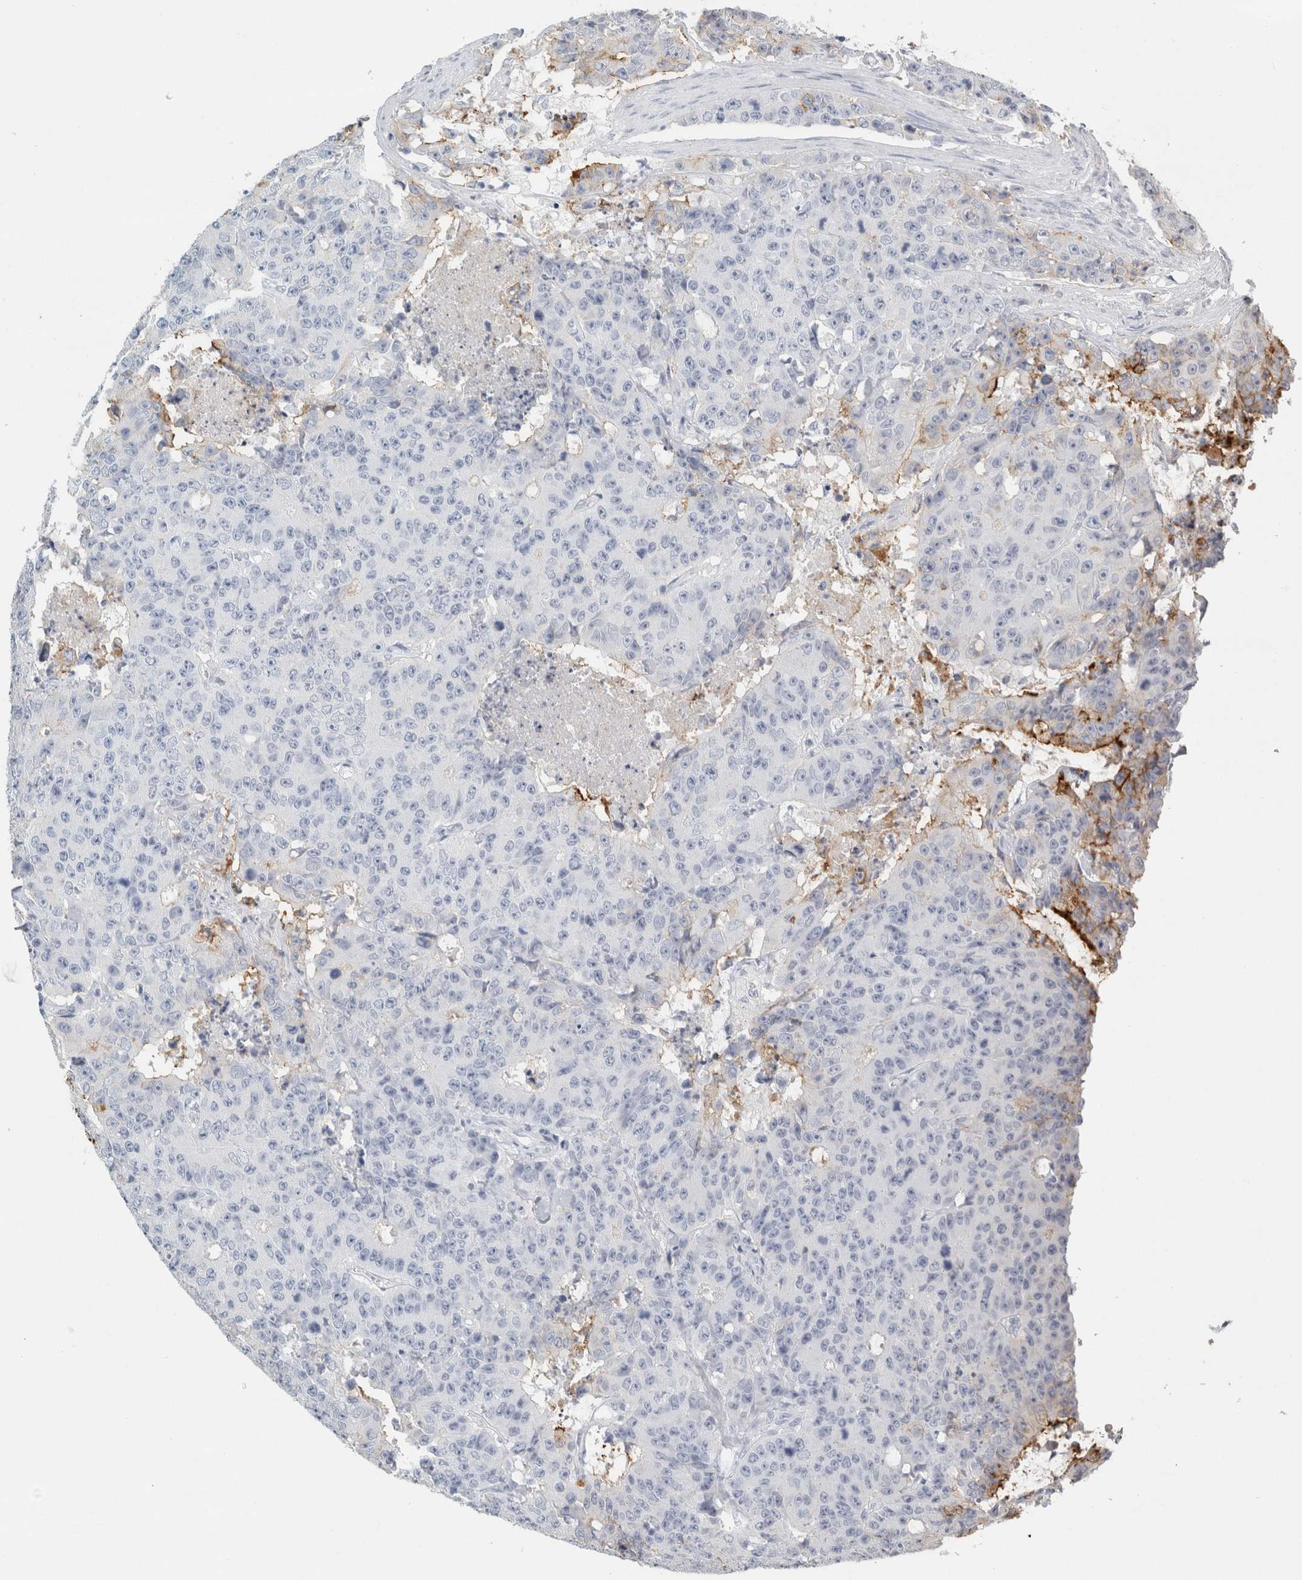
{"staining": {"intensity": "negative", "quantity": "none", "location": "none"}, "tissue": "colorectal cancer", "cell_type": "Tumor cells", "image_type": "cancer", "snomed": [{"axis": "morphology", "description": "Adenocarcinoma, NOS"}, {"axis": "topography", "description": "Colon"}], "caption": "Immunohistochemistry (IHC) of human adenocarcinoma (colorectal) demonstrates no staining in tumor cells.", "gene": "TSPAN8", "patient": {"sex": "female", "age": 86}}